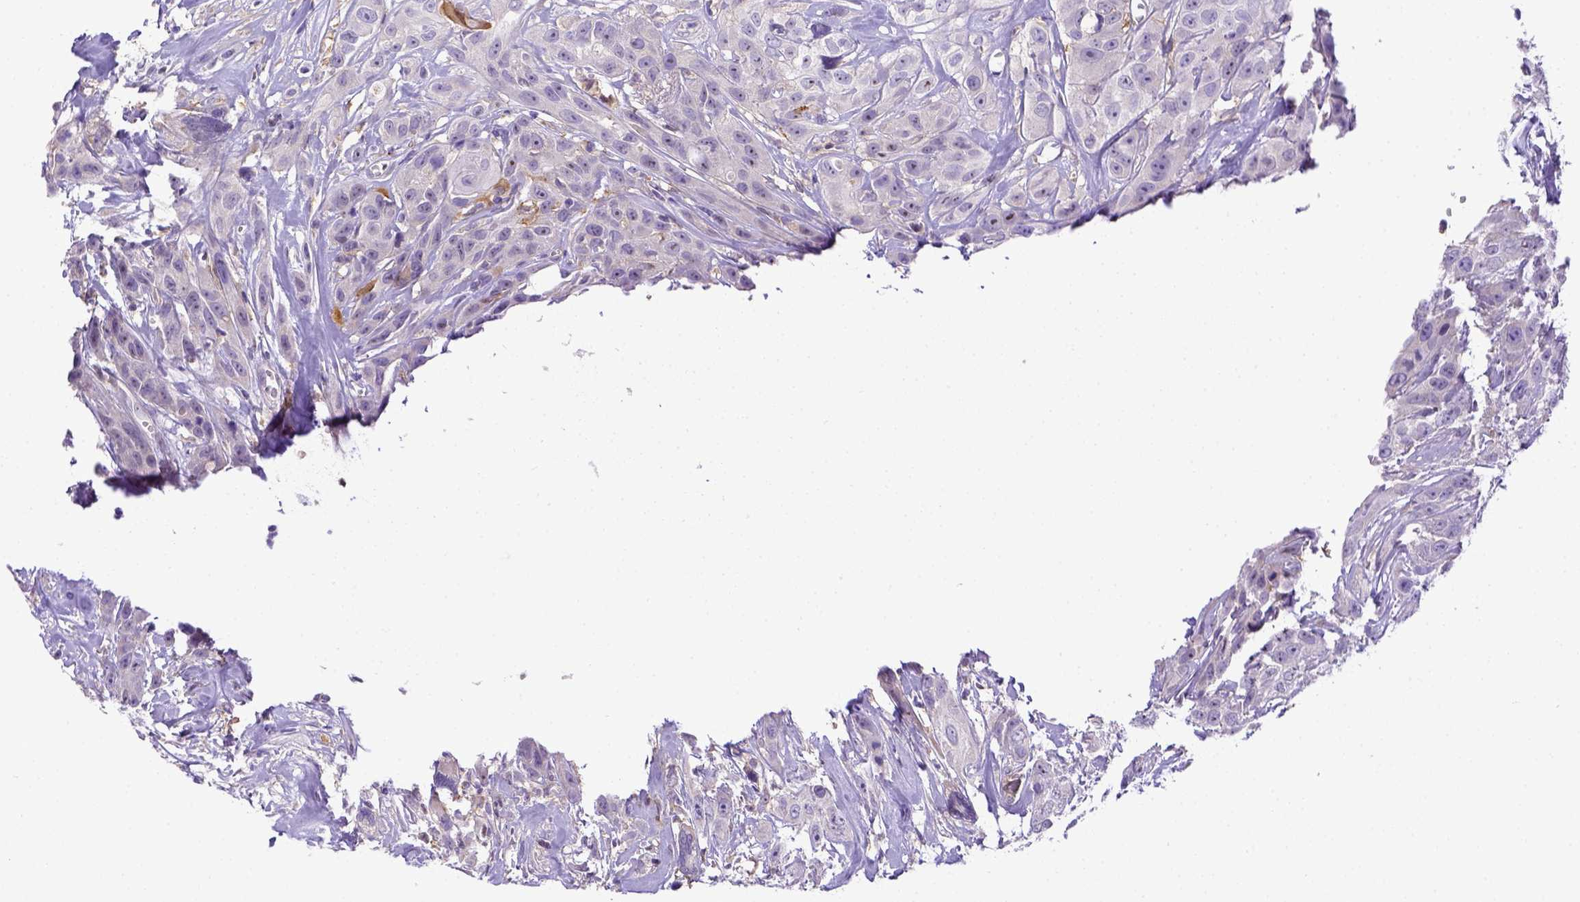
{"staining": {"intensity": "negative", "quantity": "none", "location": "none"}, "tissue": "head and neck cancer", "cell_type": "Tumor cells", "image_type": "cancer", "snomed": [{"axis": "morphology", "description": "Squamous cell carcinoma, NOS"}, {"axis": "topography", "description": "Head-Neck"}], "caption": "This is an immunohistochemistry (IHC) micrograph of human head and neck squamous cell carcinoma. There is no positivity in tumor cells.", "gene": "CD40", "patient": {"sex": "male", "age": 57}}